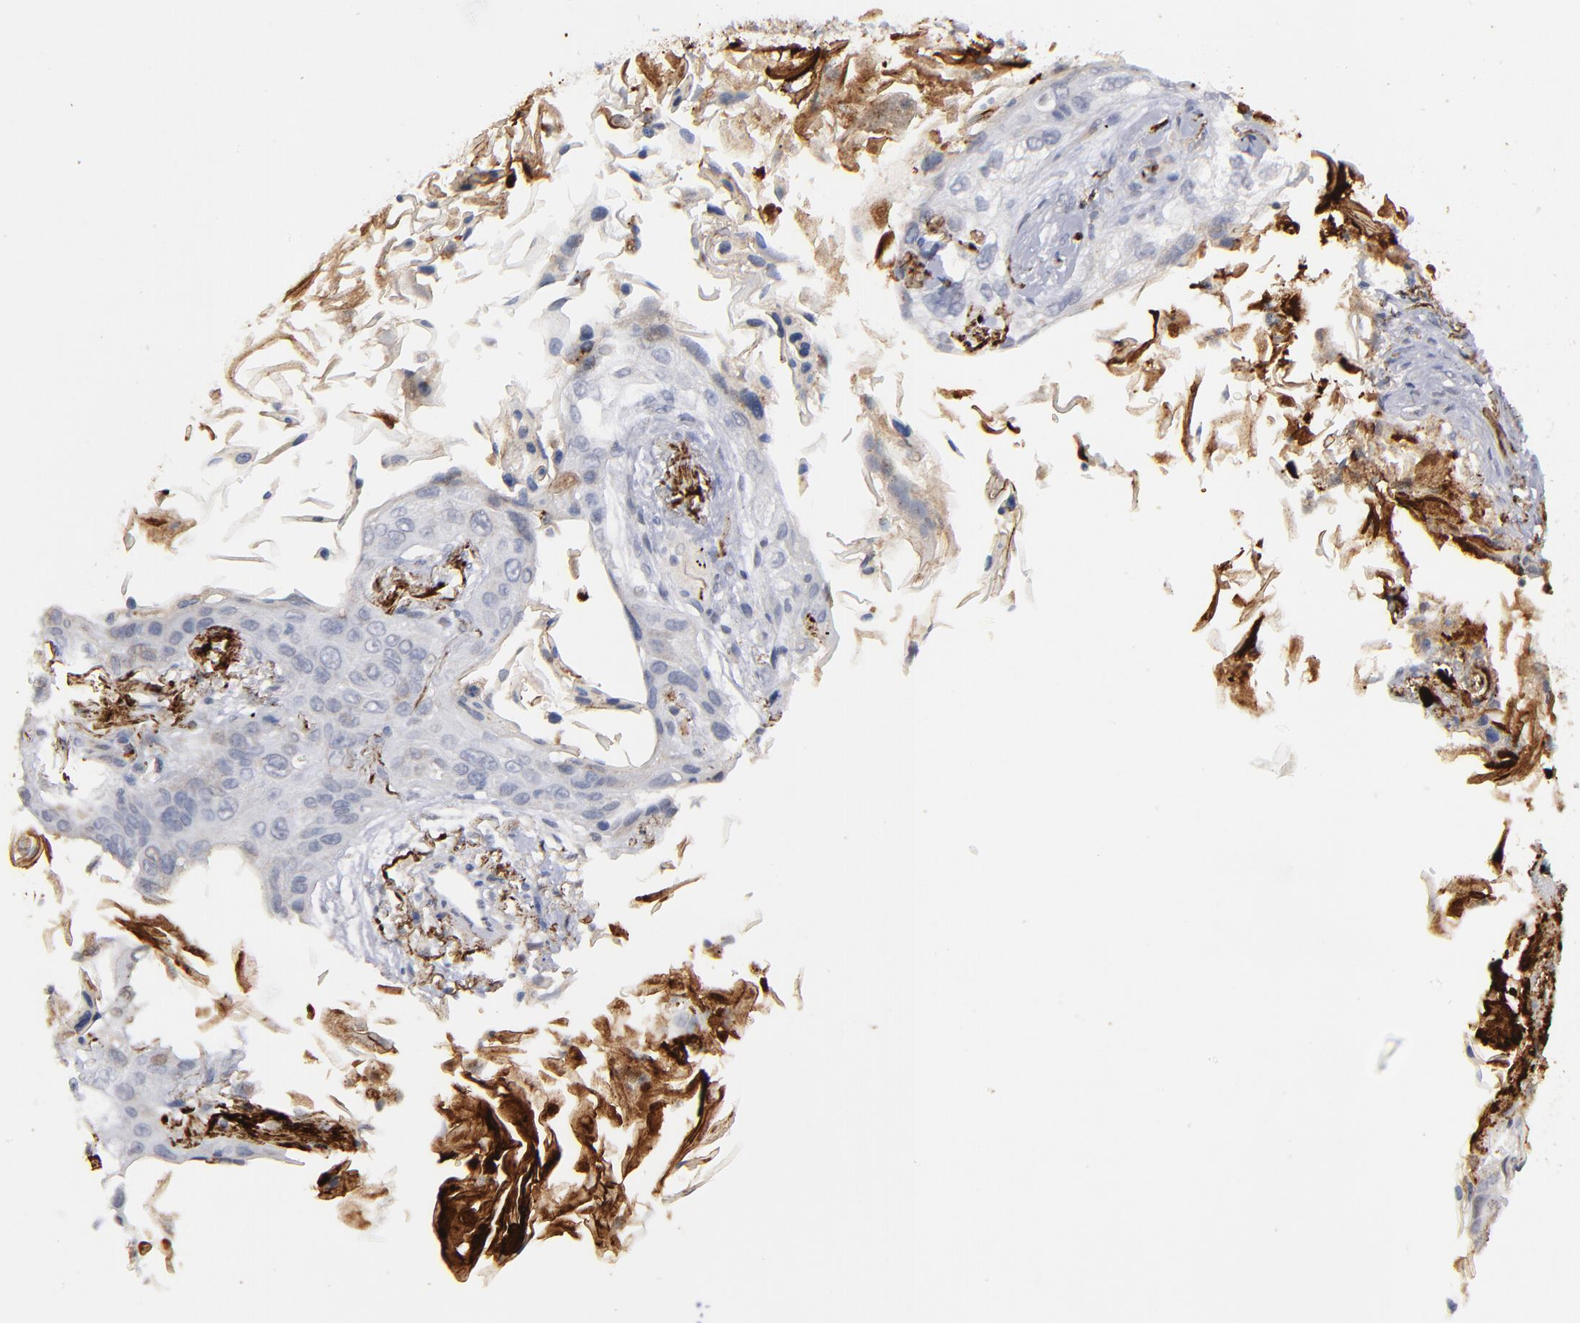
{"staining": {"intensity": "weak", "quantity": "<25%", "location": "cytoplasmic/membranous"}, "tissue": "lung cancer", "cell_type": "Tumor cells", "image_type": "cancer", "snomed": [{"axis": "morphology", "description": "Squamous cell carcinoma, NOS"}, {"axis": "topography", "description": "Lung"}], "caption": "IHC micrograph of human lung squamous cell carcinoma stained for a protein (brown), which displays no staining in tumor cells. (Immunohistochemistry (ihc), brightfield microscopy, high magnification).", "gene": "GPM6B", "patient": {"sex": "female", "age": 67}}